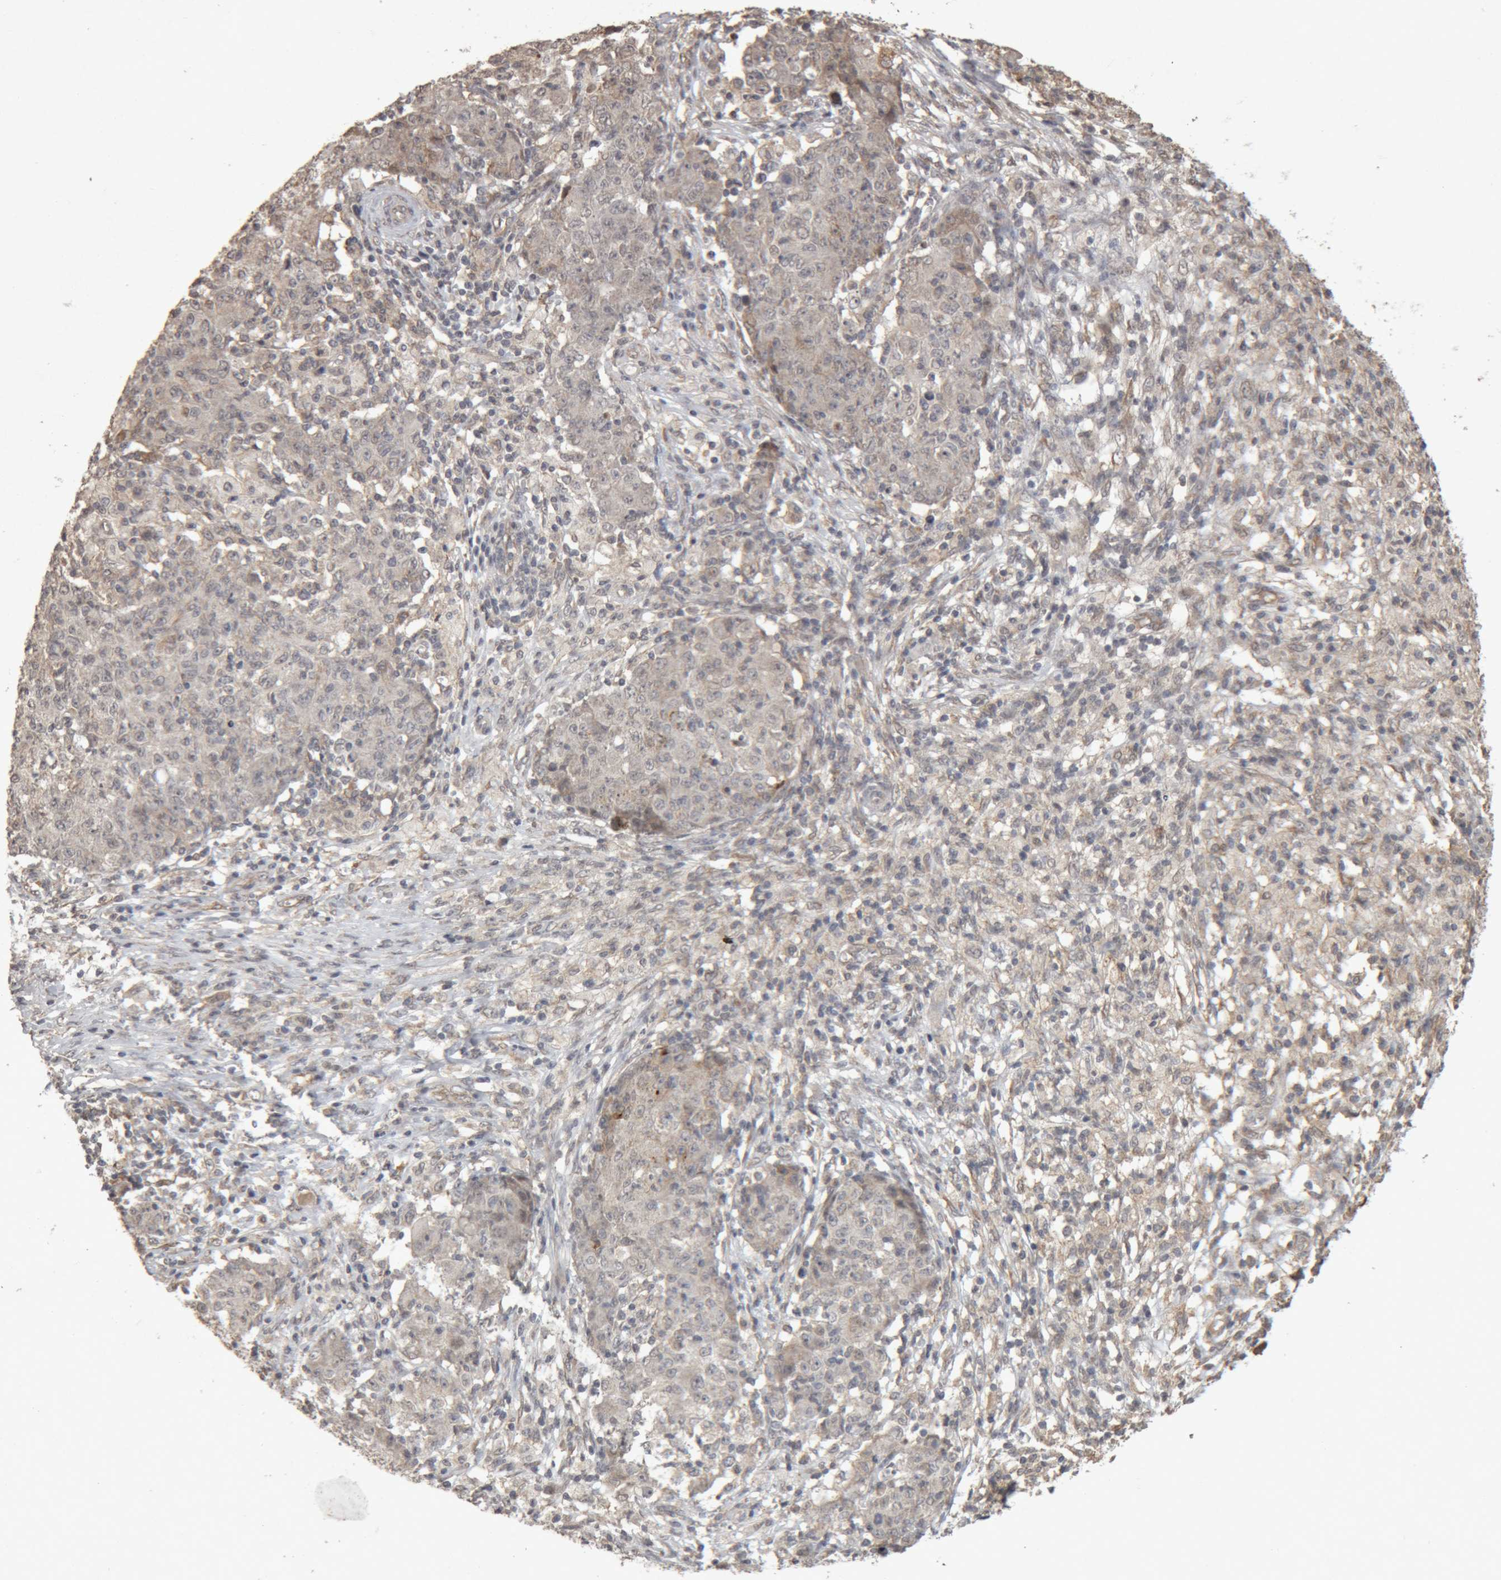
{"staining": {"intensity": "weak", "quantity": "<25%", "location": "cytoplasmic/membranous"}, "tissue": "ovarian cancer", "cell_type": "Tumor cells", "image_type": "cancer", "snomed": [{"axis": "morphology", "description": "Carcinoma, endometroid"}, {"axis": "topography", "description": "Ovary"}], "caption": "Immunohistochemistry of human ovarian cancer shows no expression in tumor cells.", "gene": "MEP1A", "patient": {"sex": "female", "age": 42}}